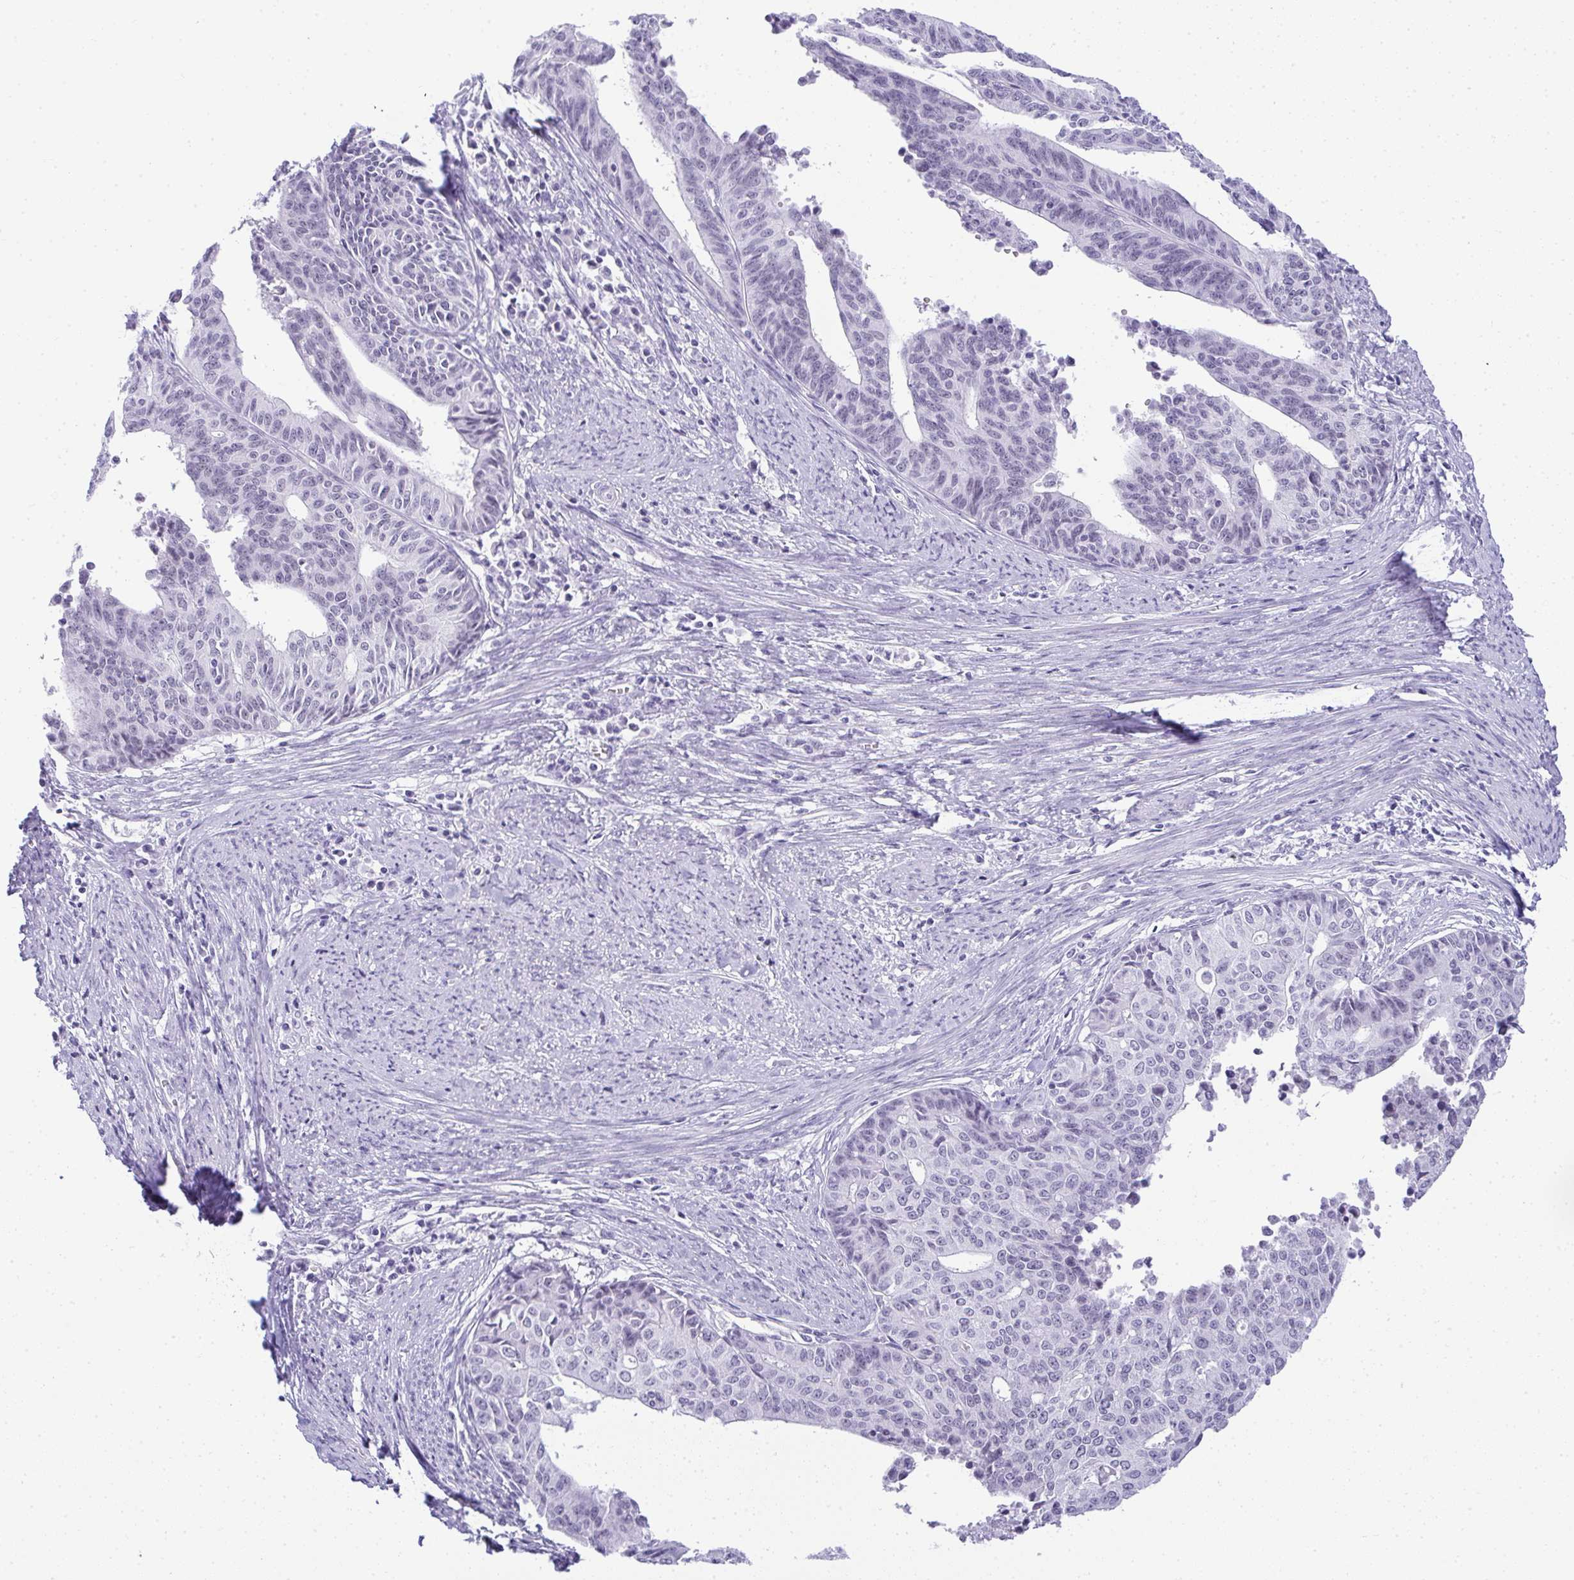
{"staining": {"intensity": "negative", "quantity": "none", "location": "none"}, "tissue": "endometrial cancer", "cell_type": "Tumor cells", "image_type": "cancer", "snomed": [{"axis": "morphology", "description": "Adenocarcinoma, NOS"}, {"axis": "topography", "description": "Endometrium"}], "caption": "This is an immunohistochemistry micrograph of endometrial adenocarcinoma. There is no positivity in tumor cells.", "gene": "PLA2G1B", "patient": {"sex": "female", "age": 65}}